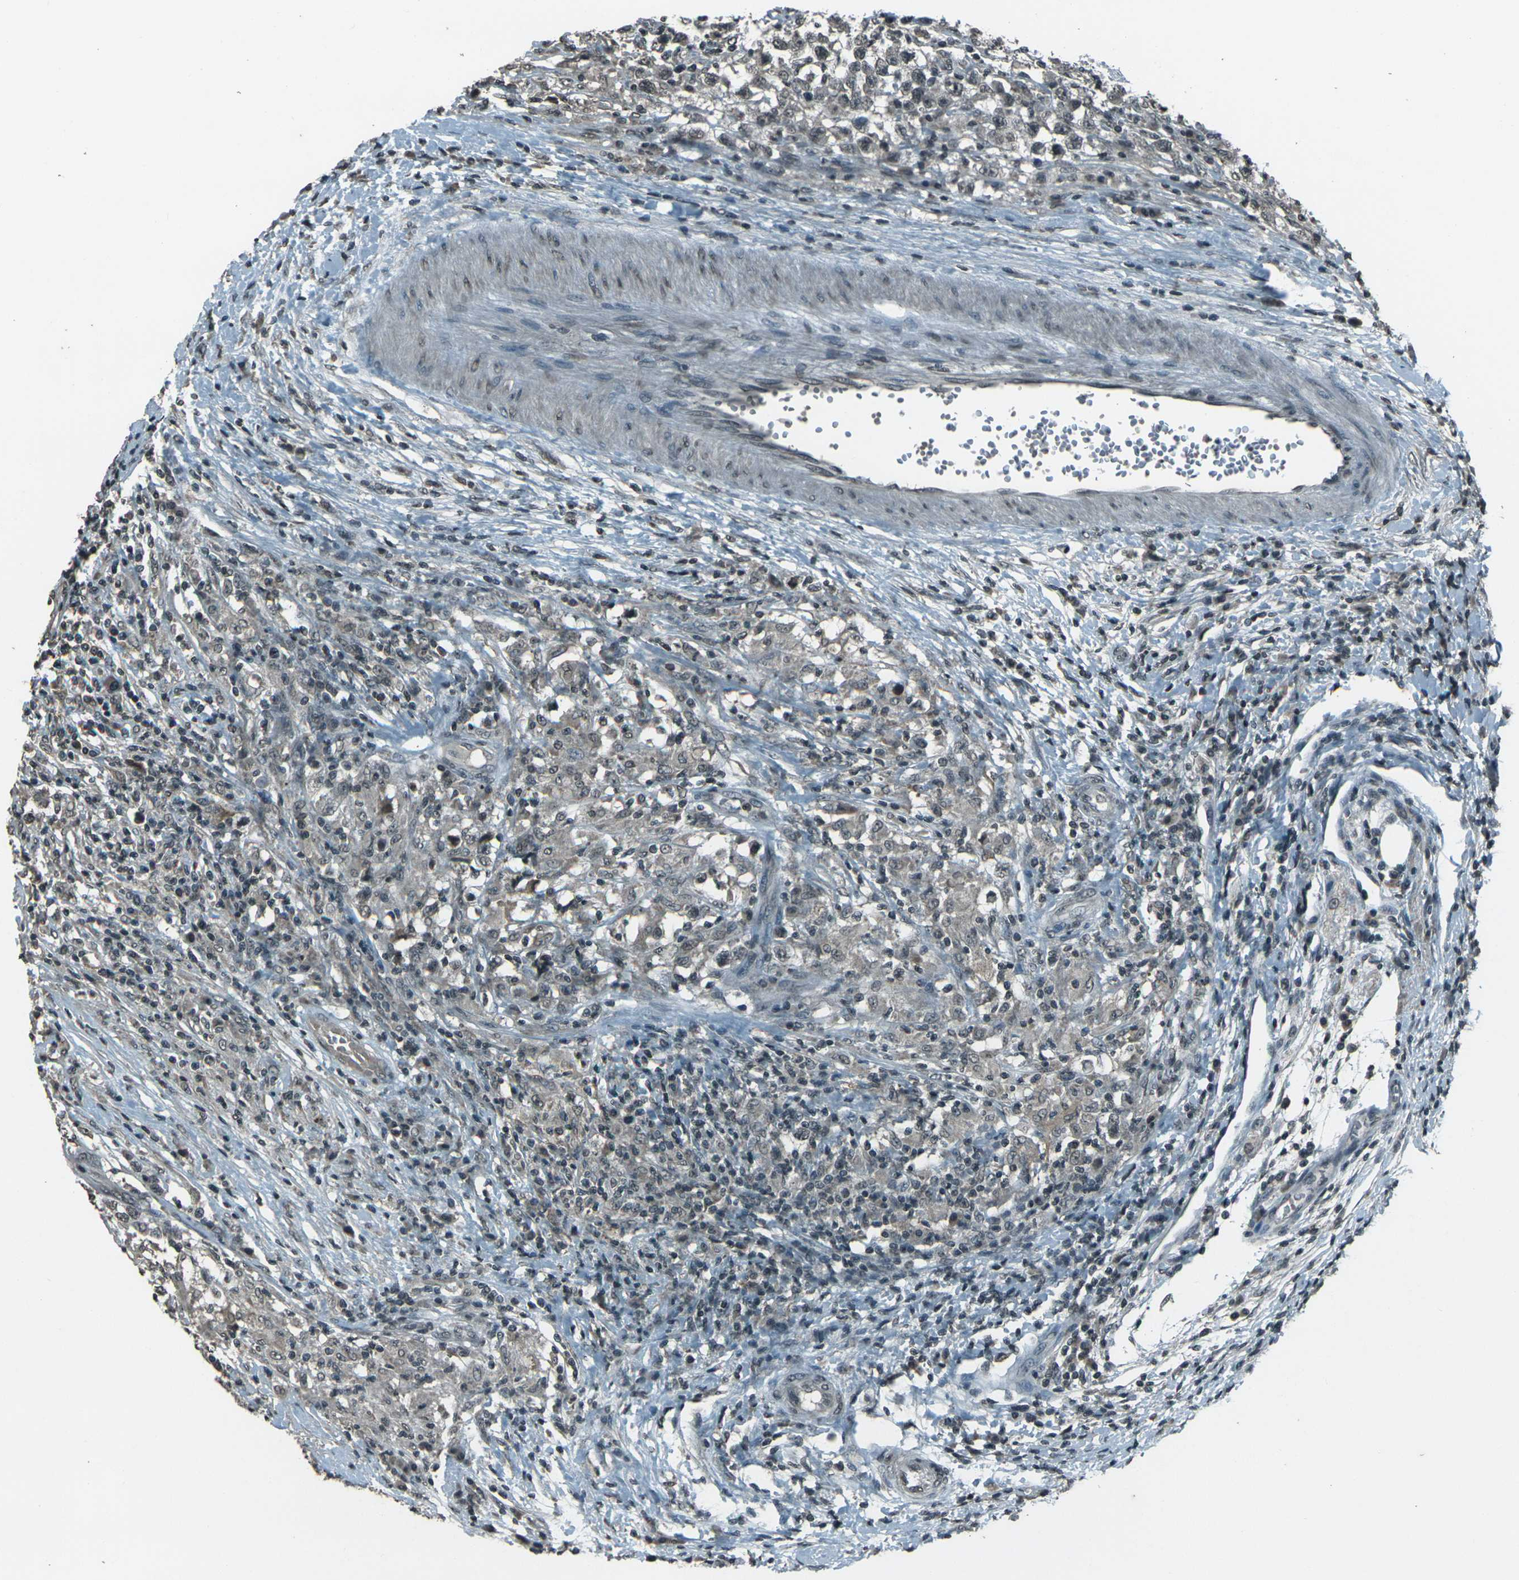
{"staining": {"intensity": "weak", "quantity": "25%-75%", "location": "cytoplasmic/membranous"}, "tissue": "testis cancer", "cell_type": "Tumor cells", "image_type": "cancer", "snomed": [{"axis": "morphology", "description": "Carcinoma, Embryonal, NOS"}, {"axis": "topography", "description": "Testis"}], "caption": "A low amount of weak cytoplasmic/membranous staining is seen in approximately 25%-75% of tumor cells in testis cancer (embryonal carcinoma) tissue.", "gene": "PRPF8", "patient": {"sex": "male", "age": 21}}